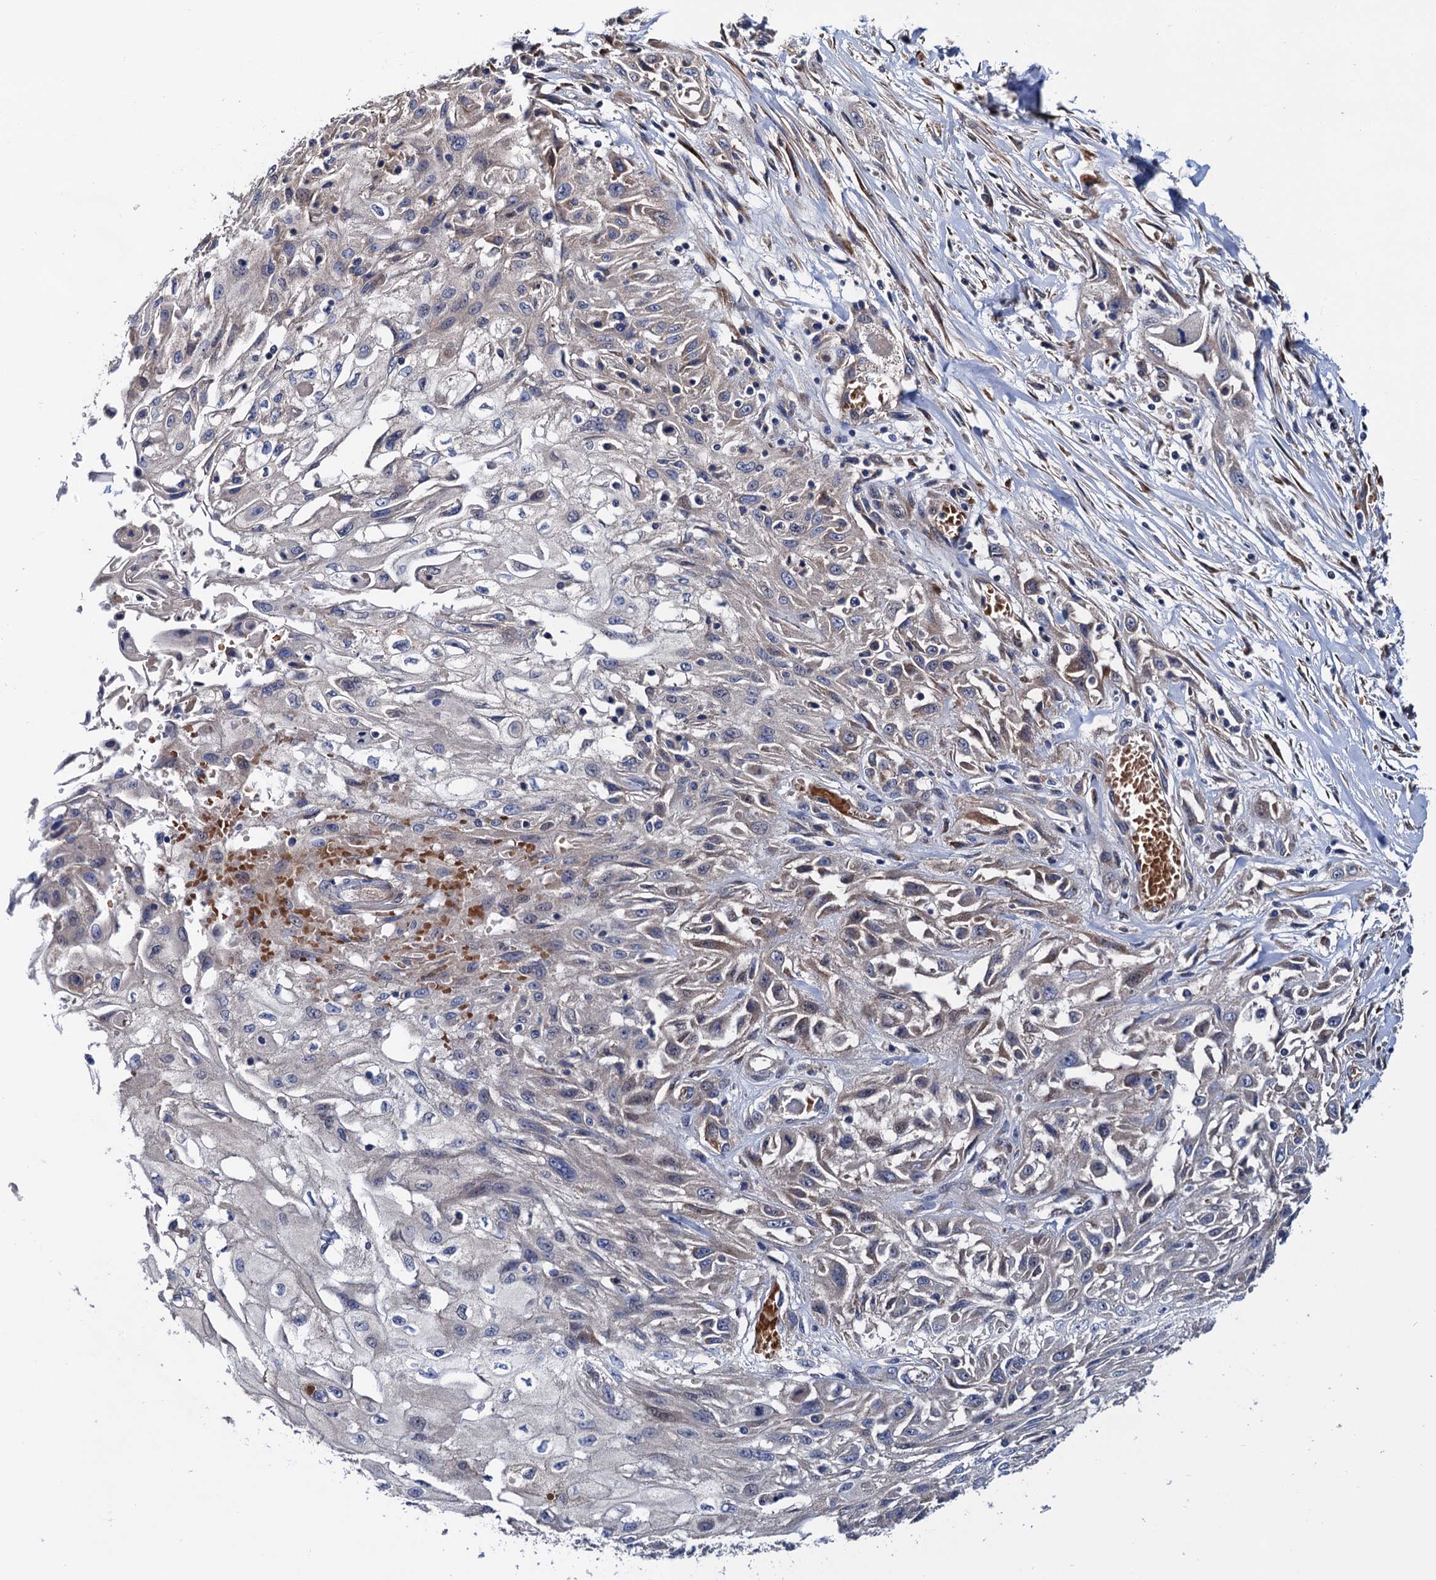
{"staining": {"intensity": "weak", "quantity": "<25%", "location": "cytoplasmic/membranous"}, "tissue": "skin cancer", "cell_type": "Tumor cells", "image_type": "cancer", "snomed": [{"axis": "morphology", "description": "Squamous cell carcinoma, NOS"}, {"axis": "morphology", "description": "Squamous cell carcinoma, metastatic, NOS"}, {"axis": "topography", "description": "Skin"}, {"axis": "topography", "description": "Lymph node"}], "caption": "Immunohistochemistry micrograph of squamous cell carcinoma (skin) stained for a protein (brown), which reveals no positivity in tumor cells.", "gene": "TRMT112", "patient": {"sex": "male", "age": 75}}